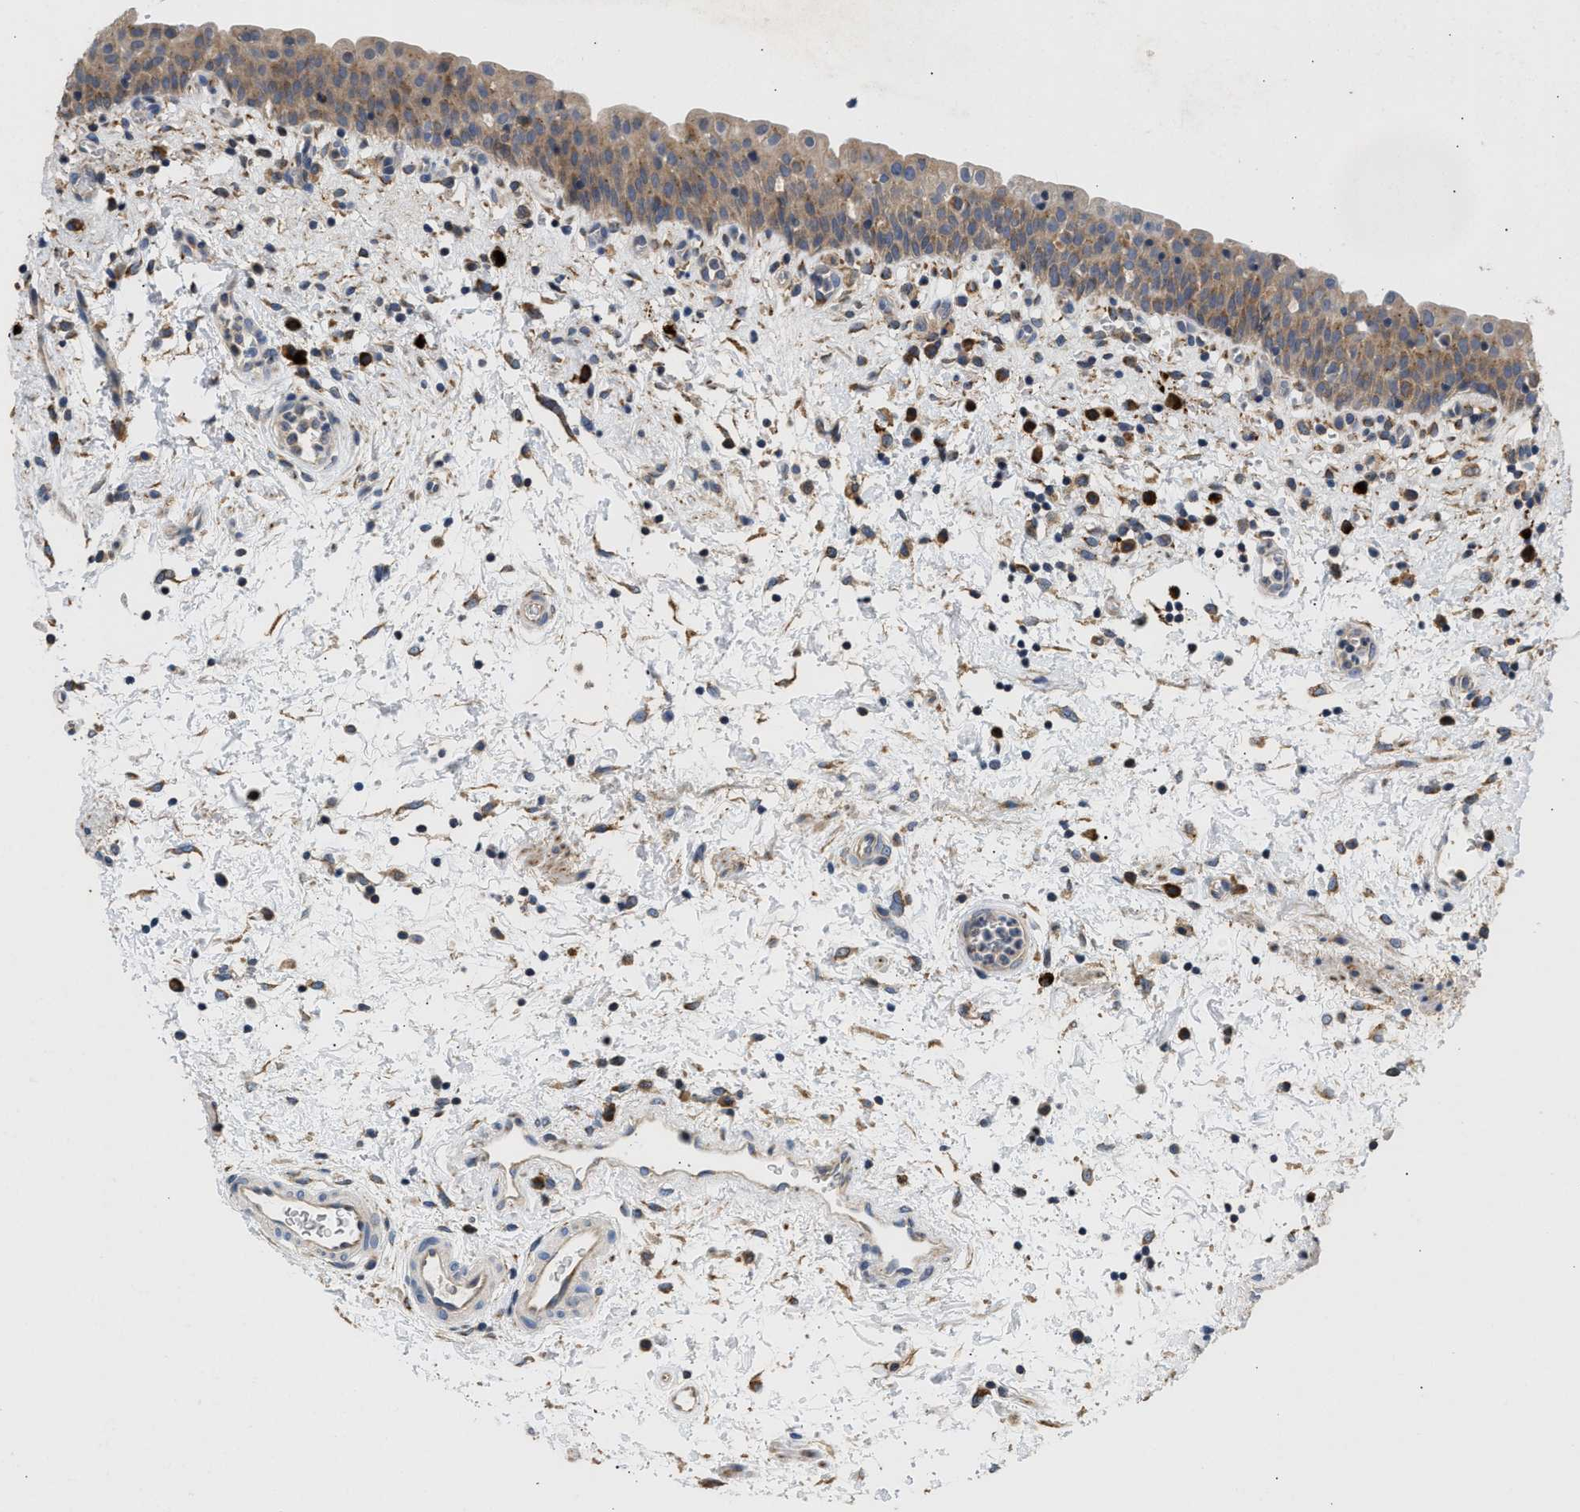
{"staining": {"intensity": "weak", "quantity": ">75%", "location": "cytoplasmic/membranous"}, "tissue": "urinary bladder", "cell_type": "Urothelial cells", "image_type": "normal", "snomed": [{"axis": "morphology", "description": "Normal tissue, NOS"}, {"axis": "topography", "description": "Urinary bladder"}], "caption": "This photomicrograph demonstrates IHC staining of unremarkable urinary bladder, with low weak cytoplasmic/membranous positivity in about >75% of urothelial cells.", "gene": "AMZ1", "patient": {"sex": "male", "age": 37}}